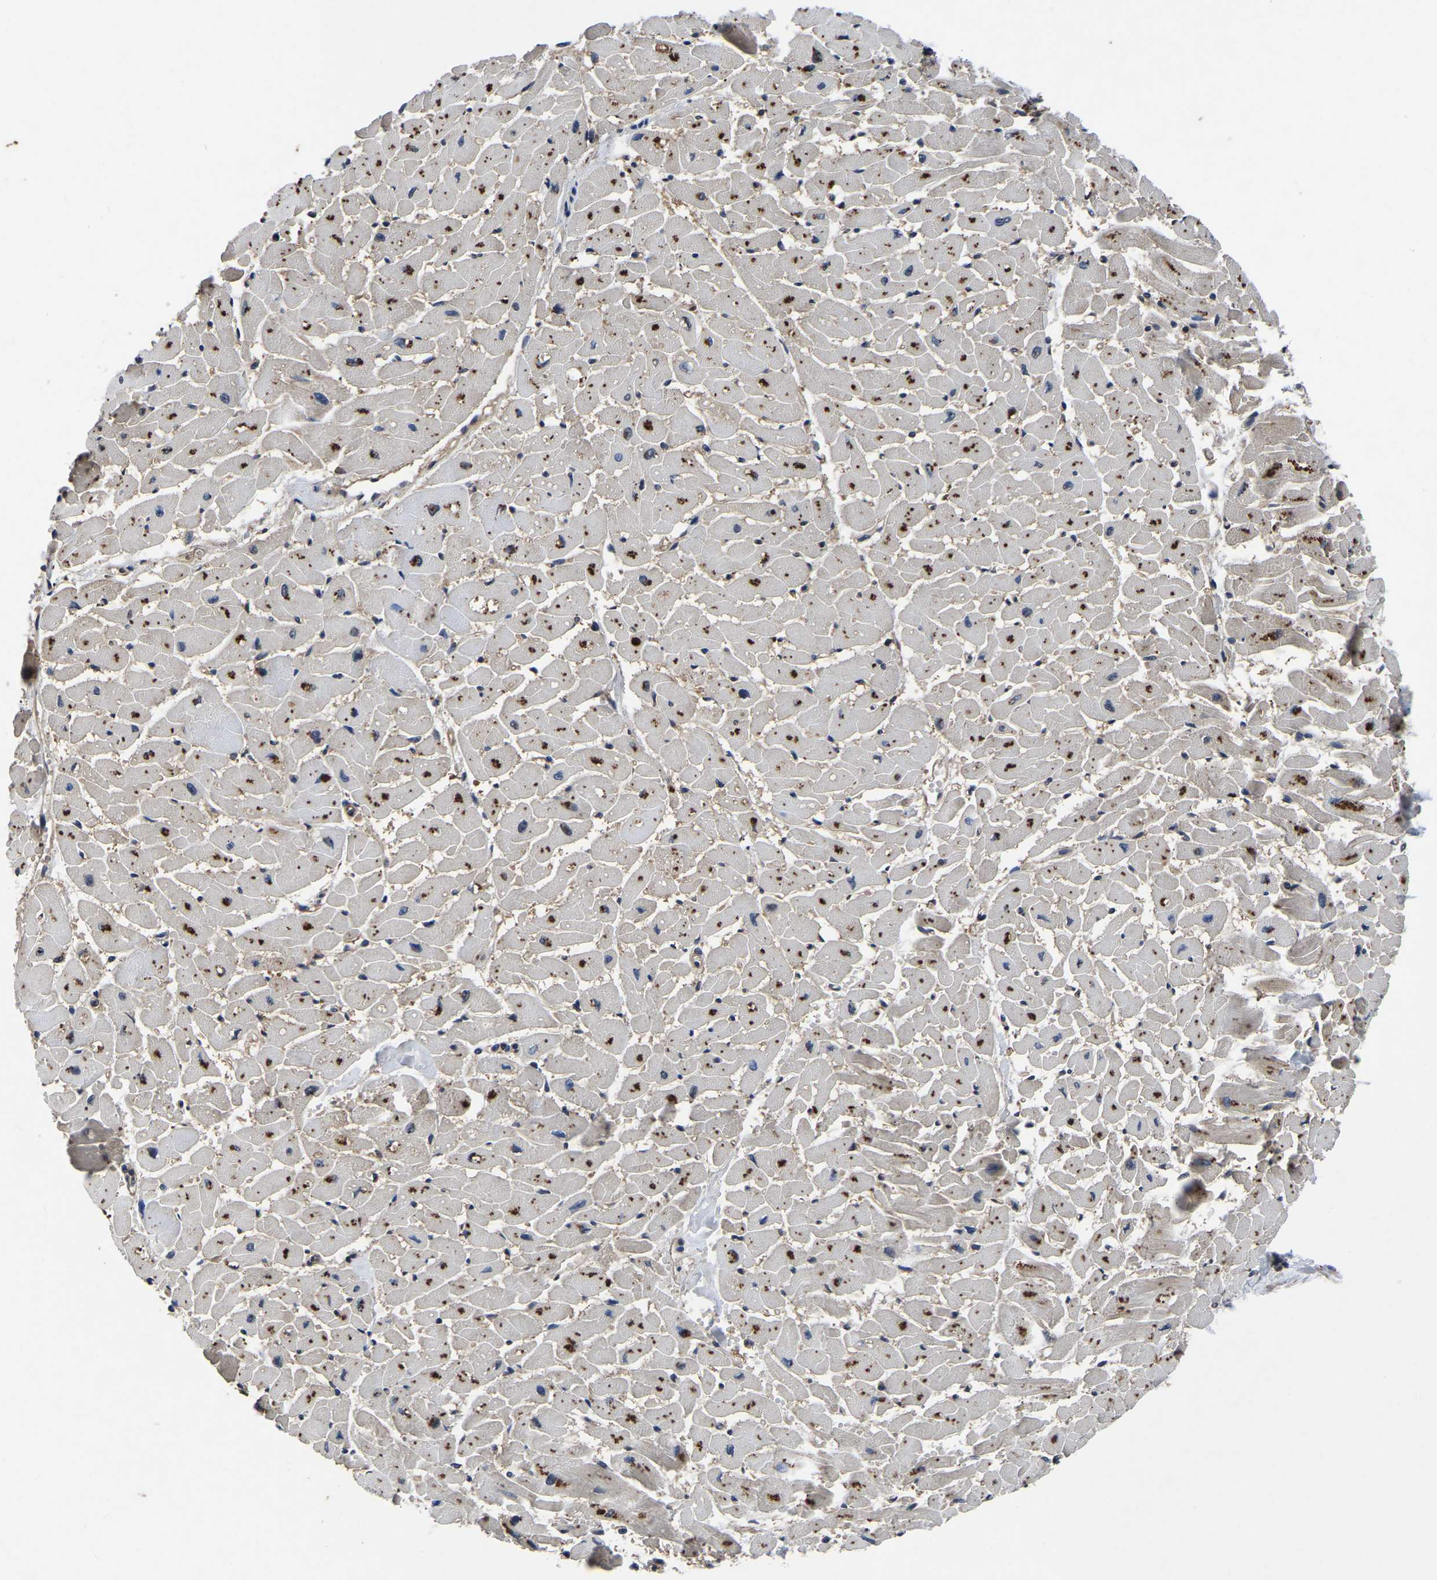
{"staining": {"intensity": "moderate", "quantity": "25%-75%", "location": "cytoplasmic/membranous"}, "tissue": "heart muscle", "cell_type": "Cardiomyocytes", "image_type": "normal", "snomed": [{"axis": "morphology", "description": "Normal tissue, NOS"}, {"axis": "topography", "description": "Heart"}], "caption": "The image exhibits staining of normal heart muscle, revealing moderate cytoplasmic/membranous protein expression (brown color) within cardiomyocytes.", "gene": "FGD5", "patient": {"sex": "female", "age": 19}}